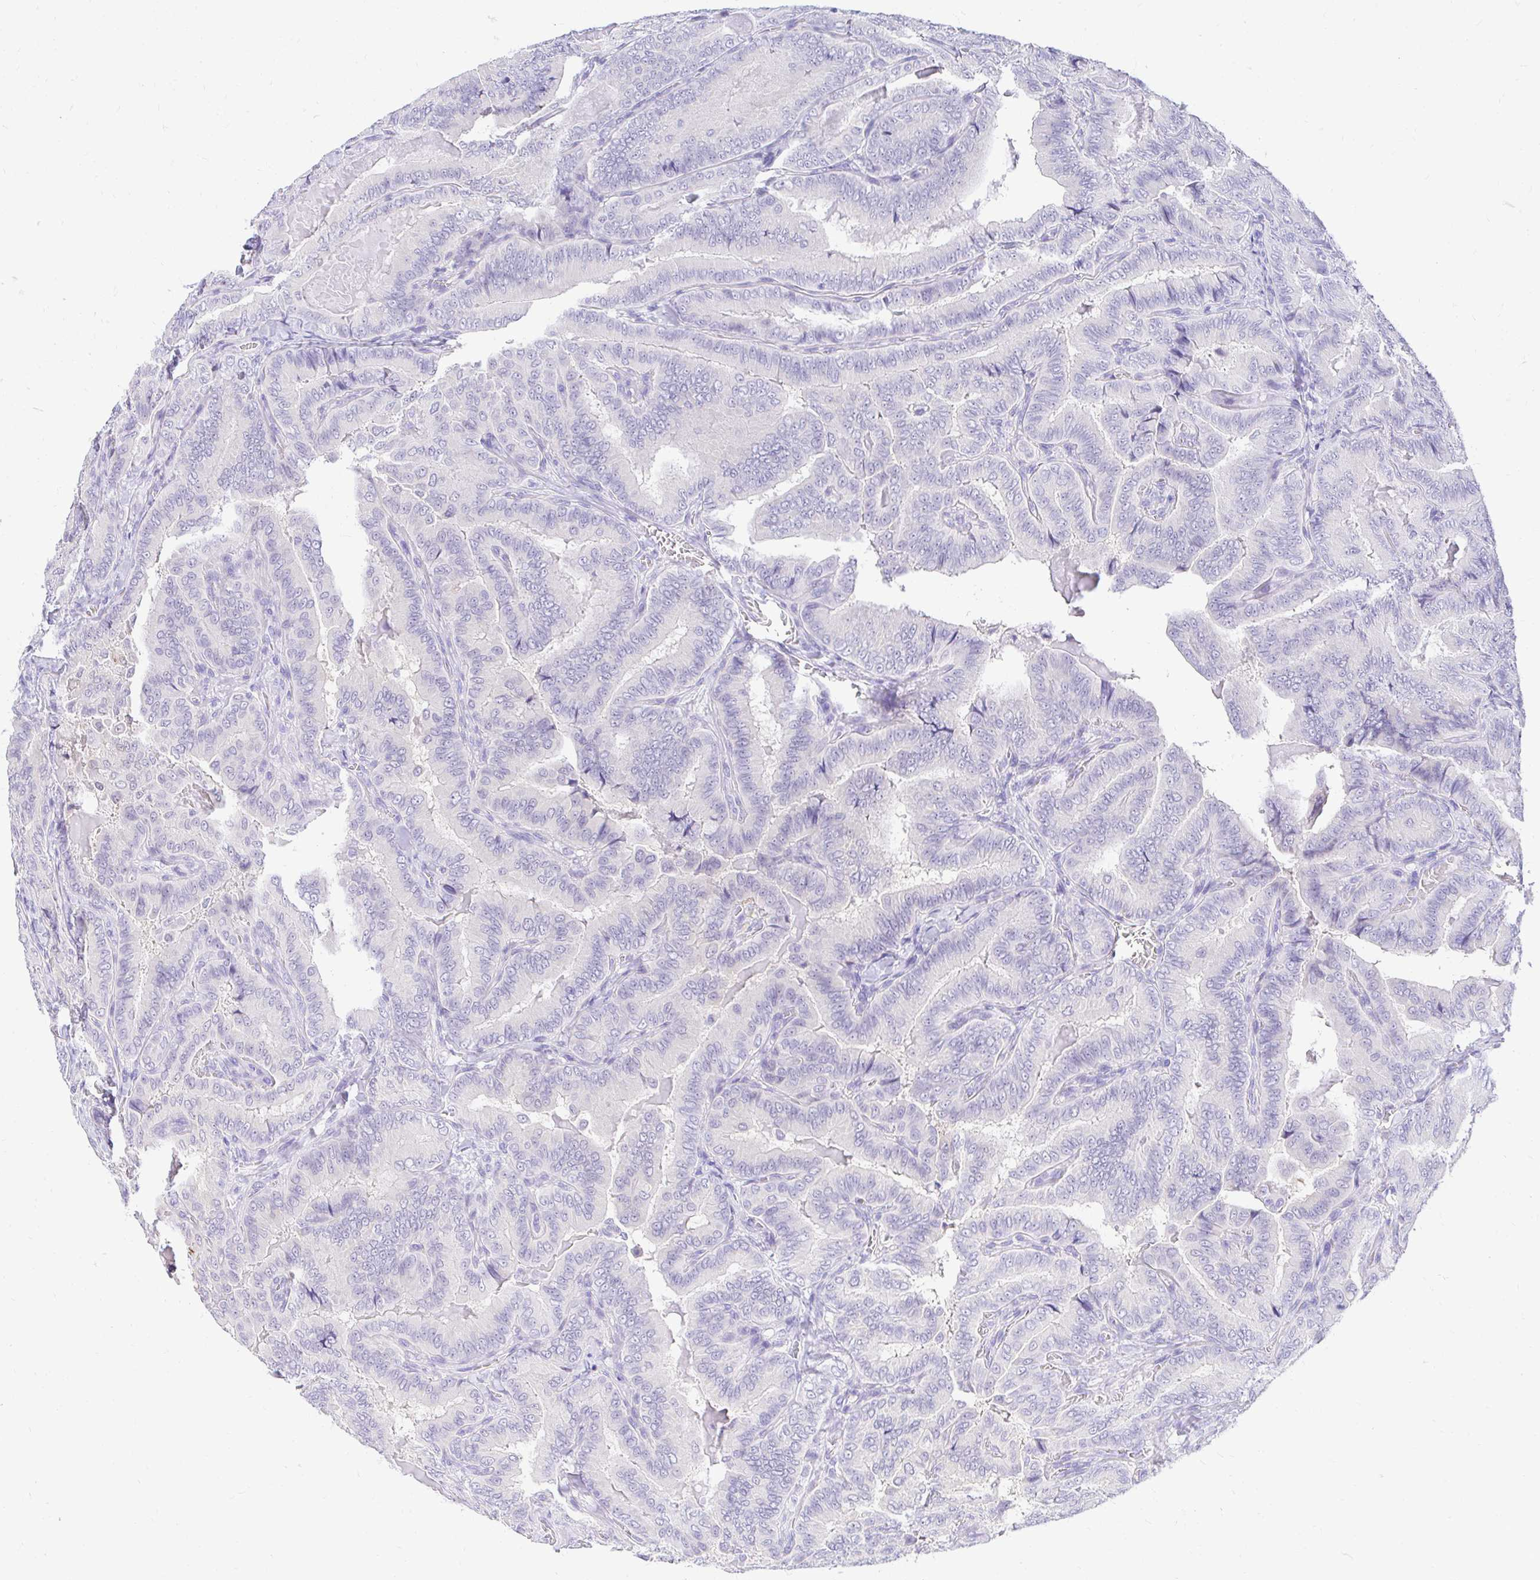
{"staining": {"intensity": "negative", "quantity": "none", "location": "none"}, "tissue": "thyroid cancer", "cell_type": "Tumor cells", "image_type": "cancer", "snomed": [{"axis": "morphology", "description": "Papillary adenocarcinoma, NOS"}, {"axis": "topography", "description": "Thyroid gland"}], "caption": "Thyroid cancer stained for a protein using IHC demonstrates no staining tumor cells.", "gene": "FATE1", "patient": {"sex": "male", "age": 61}}